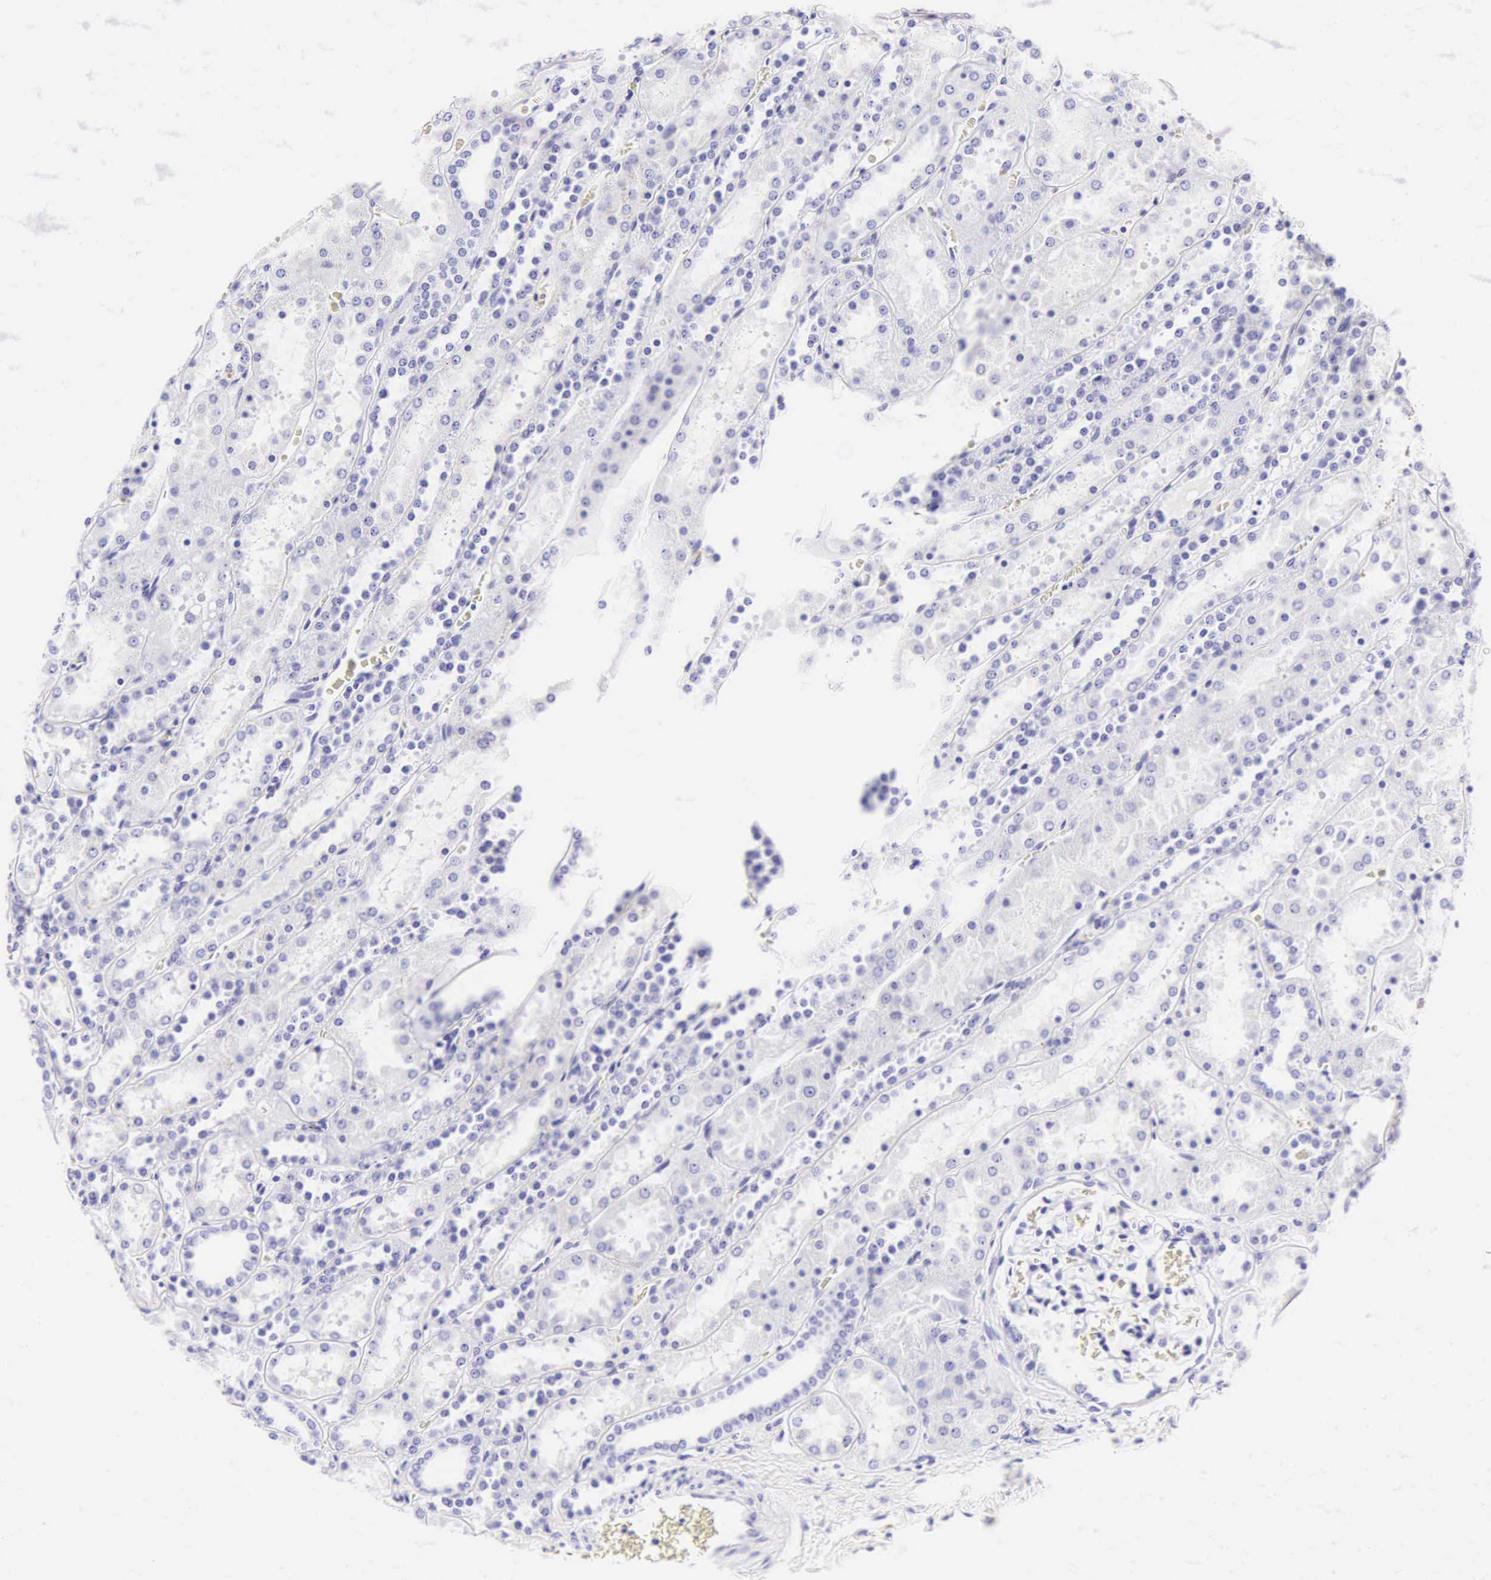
{"staining": {"intensity": "negative", "quantity": "none", "location": "none"}, "tissue": "kidney", "cell_type": "Cells in glomeruli", "image_type": "normal", "snomed": [{"axis": "morphology", "description": "Normal tissue, NOS"}, {"axis": "topography", "description": "Kidney"}], "caption": "Human kidney stained for a protein using immunohistochemistry displays no positivity in cells in glomeruli.", "gene": "CD1A", "patient": {"sex": "female", "age": 52}}